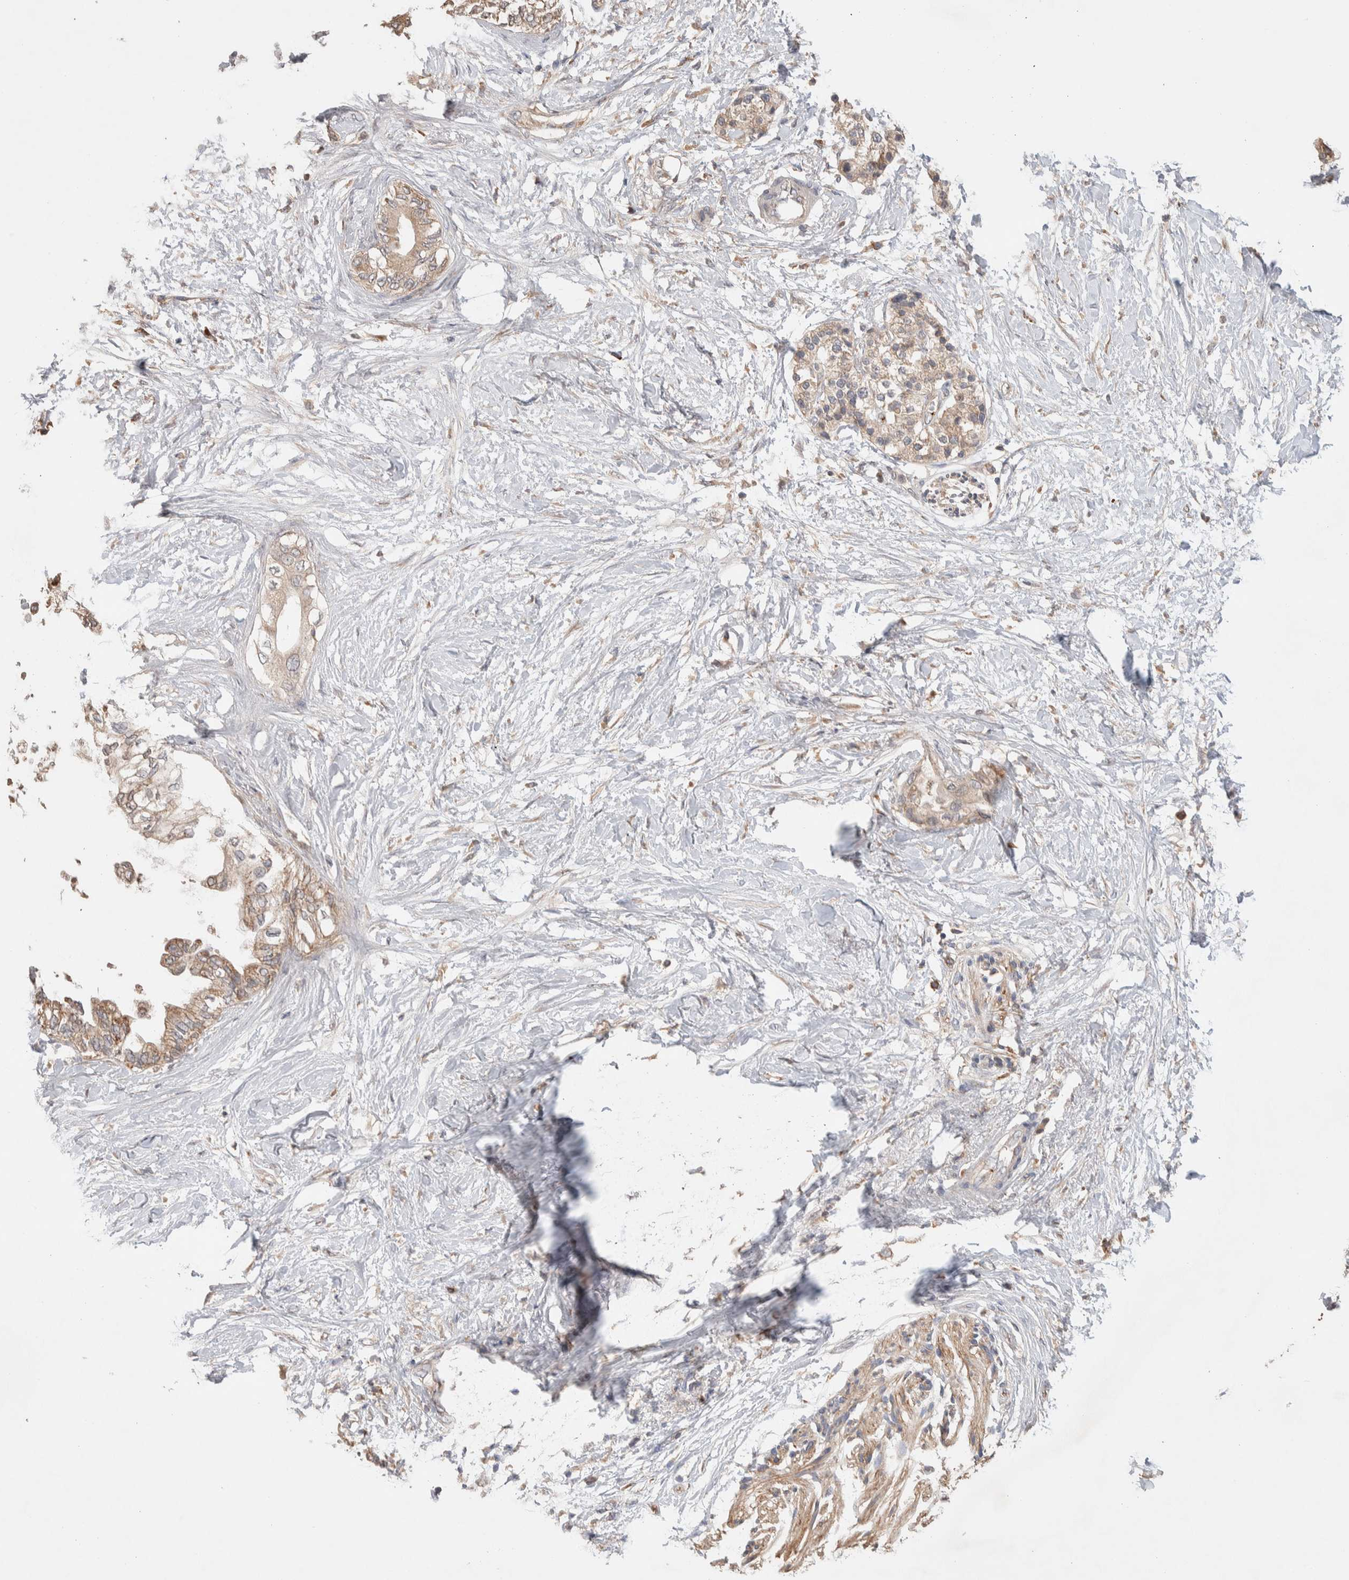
{"staining": {"intensity": "weak", "quantity": ">75%", "location": "cytoplasmic/membranous"}, "tissue": "pancreatic cancer", "cell_type": "Tumor cells", "image_type": "cancer", "snomed": [{"axis": "morphology", "description": "Normal tissue, NOS"}, {"axis": "morphology", "description": "Adenocarcinoma, NOS"}, {"axis": "topography", "description": "Pancreas"}, {"axis": "topography", "description": "Duodenum"}], "caption": "A brown stain labels weak cytoplasmic/membranous staining of a protein in human adenocarcinoma (pancreatic) tumor cells.", "gene": "DEPTOR", "patient": {"sex": "female", "age": 60}}